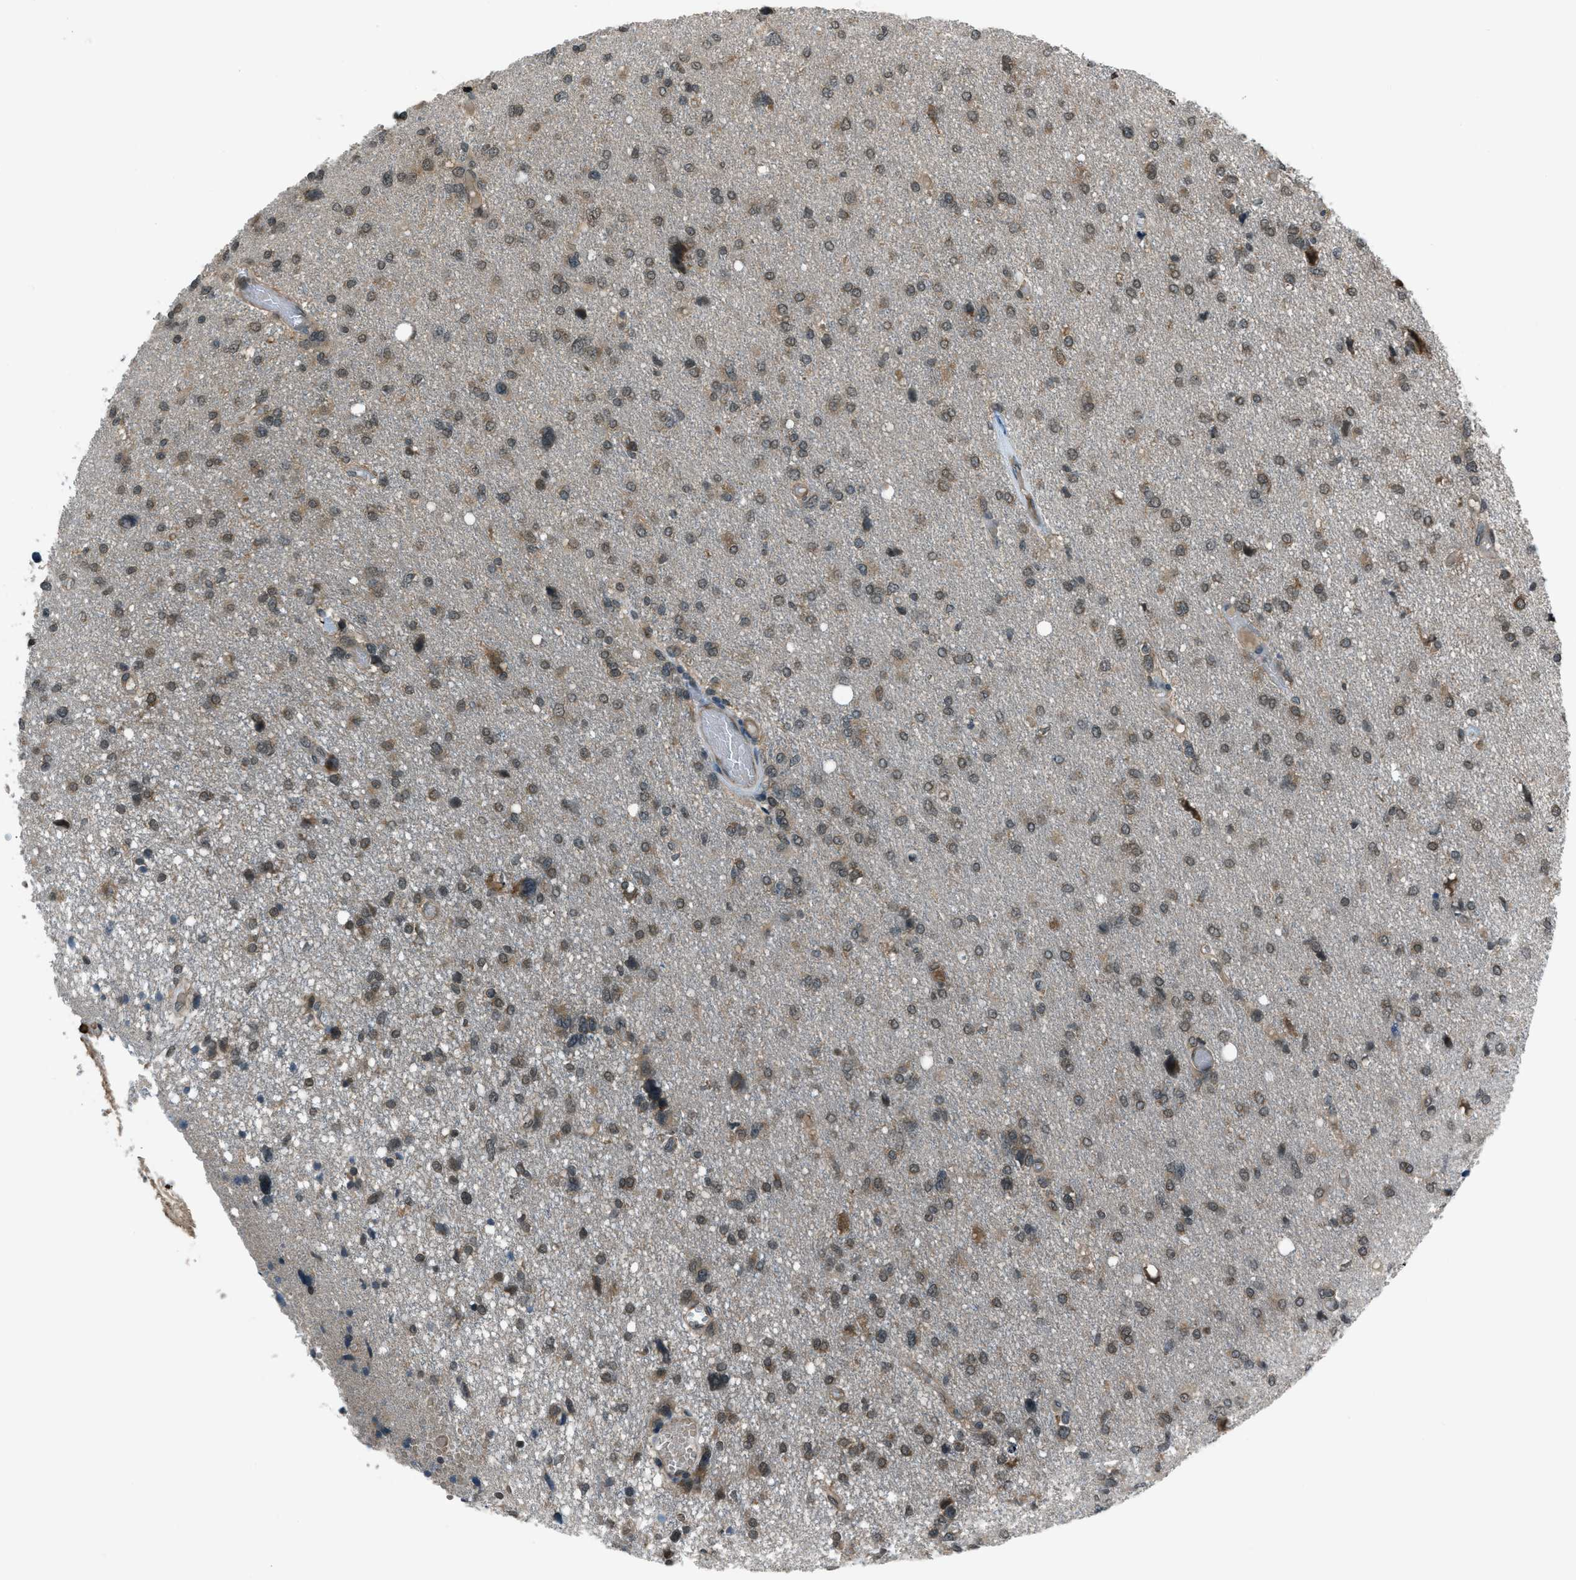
{"staining": {"intensity": "moderate", "quantity": ">75%", "location": "cytoplasmic/membranous,nuclear"}, "tissue": "glioma", "cell_type": "Tumor cells", "image_type": "cancer", "snomed": [{"axis": "morphology", "description": "Glioma, malignant, High grade"}, {"axis": "topography", "description": "Brain"}], "caption": "There is medium levels of moderate cytoplasmic/membranous and nuclear expression in tumor cells of glioma, as demonstrated by immunohistochemical staining (brown color).", "gene": "ASAP2", "patient": {"sex": "female", "age": 59}}